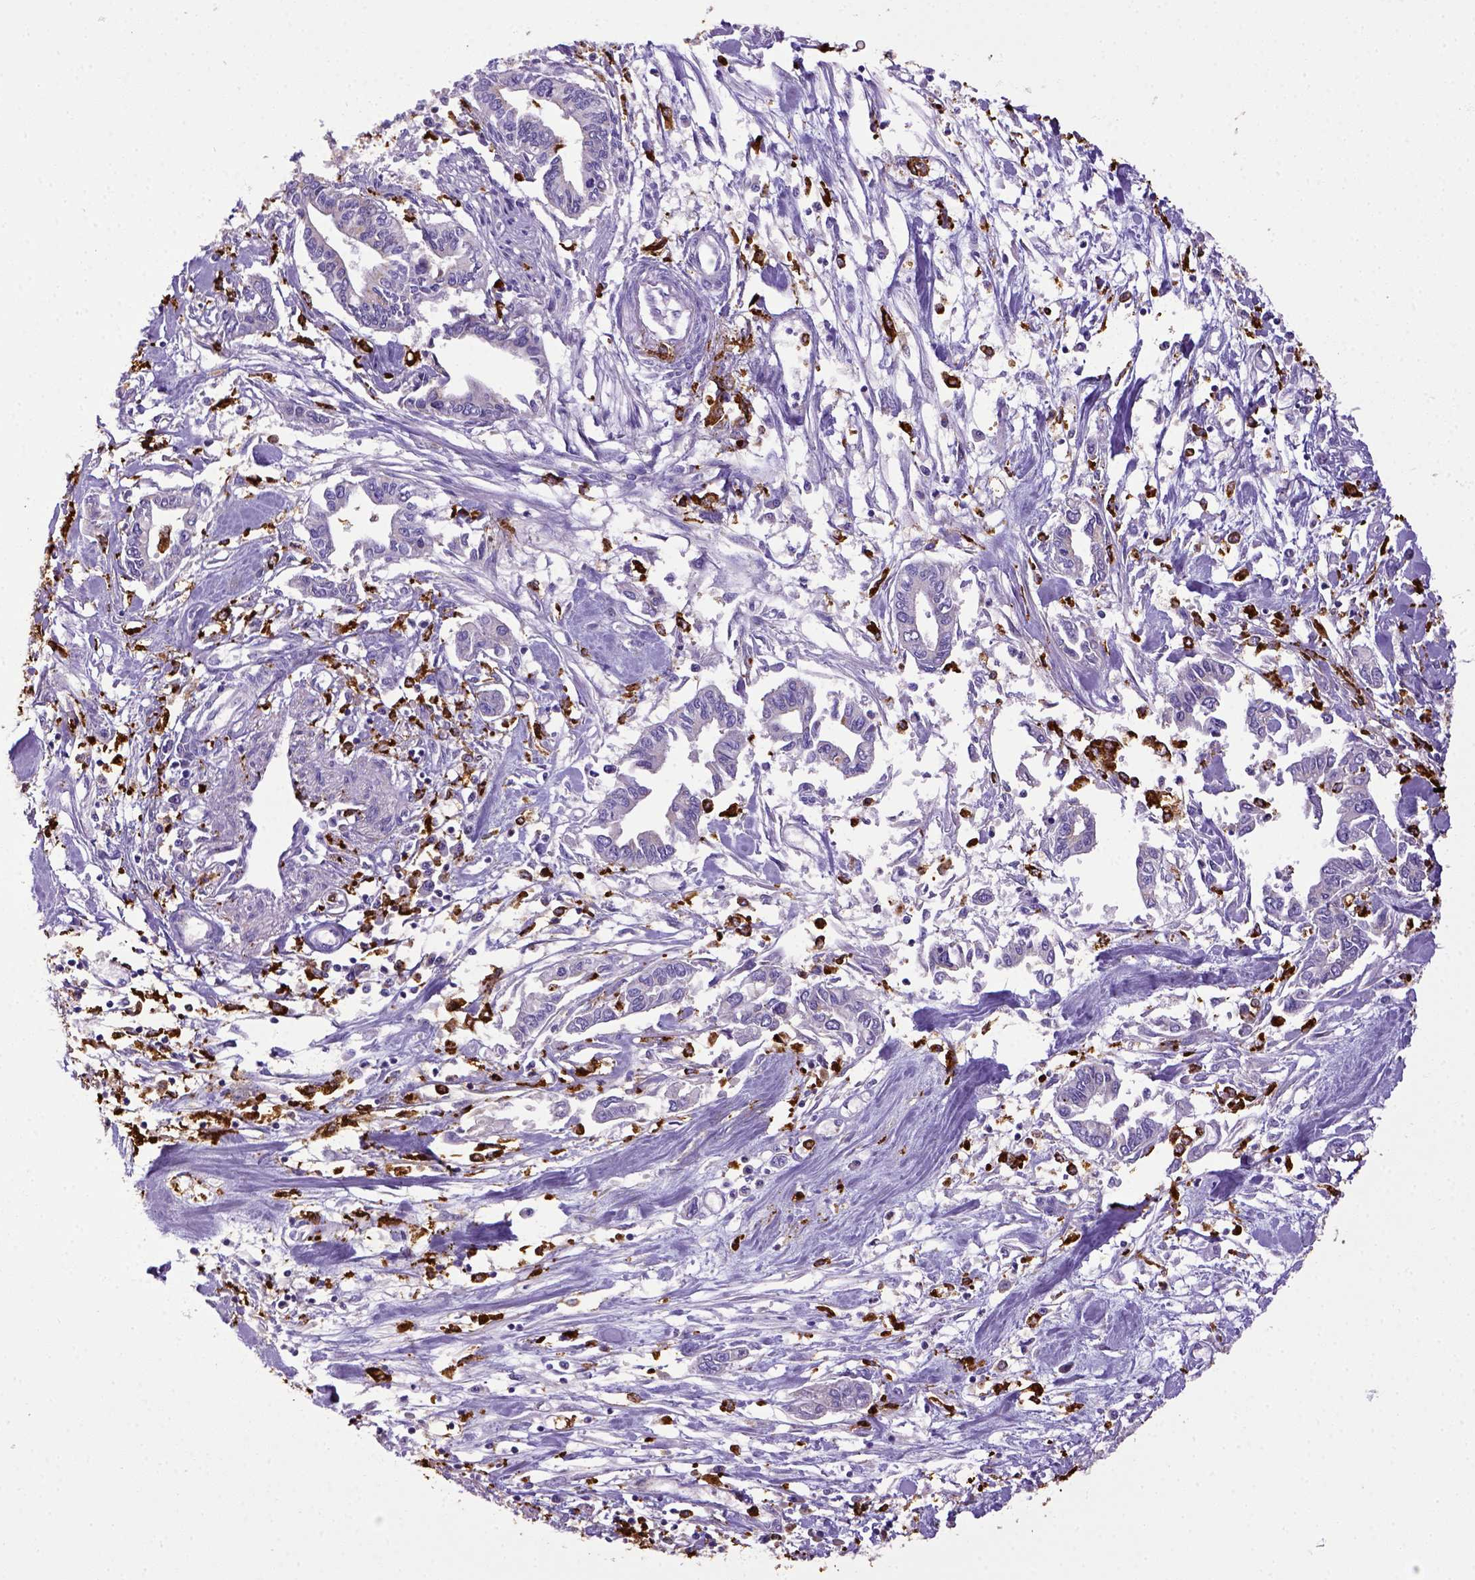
{"staining": {"intensity": "negative", "quantity": "none", "location": "none"}, "tissue": "pancreatic cancer", "cell_type": "Tumor cells", "image_type": "cancer", "snomed": [{"axis": "morphology", "description": "Adenocarcinoma, NOS"}, {"axis": "topography", "description": "Pancreas"}], "caption": "The photomicrograph displays no significant expression in tumor cells of pancreatic adenocarcinoma.", "gene": "CD68", "patient": {"sex": "male", "age": 60}}